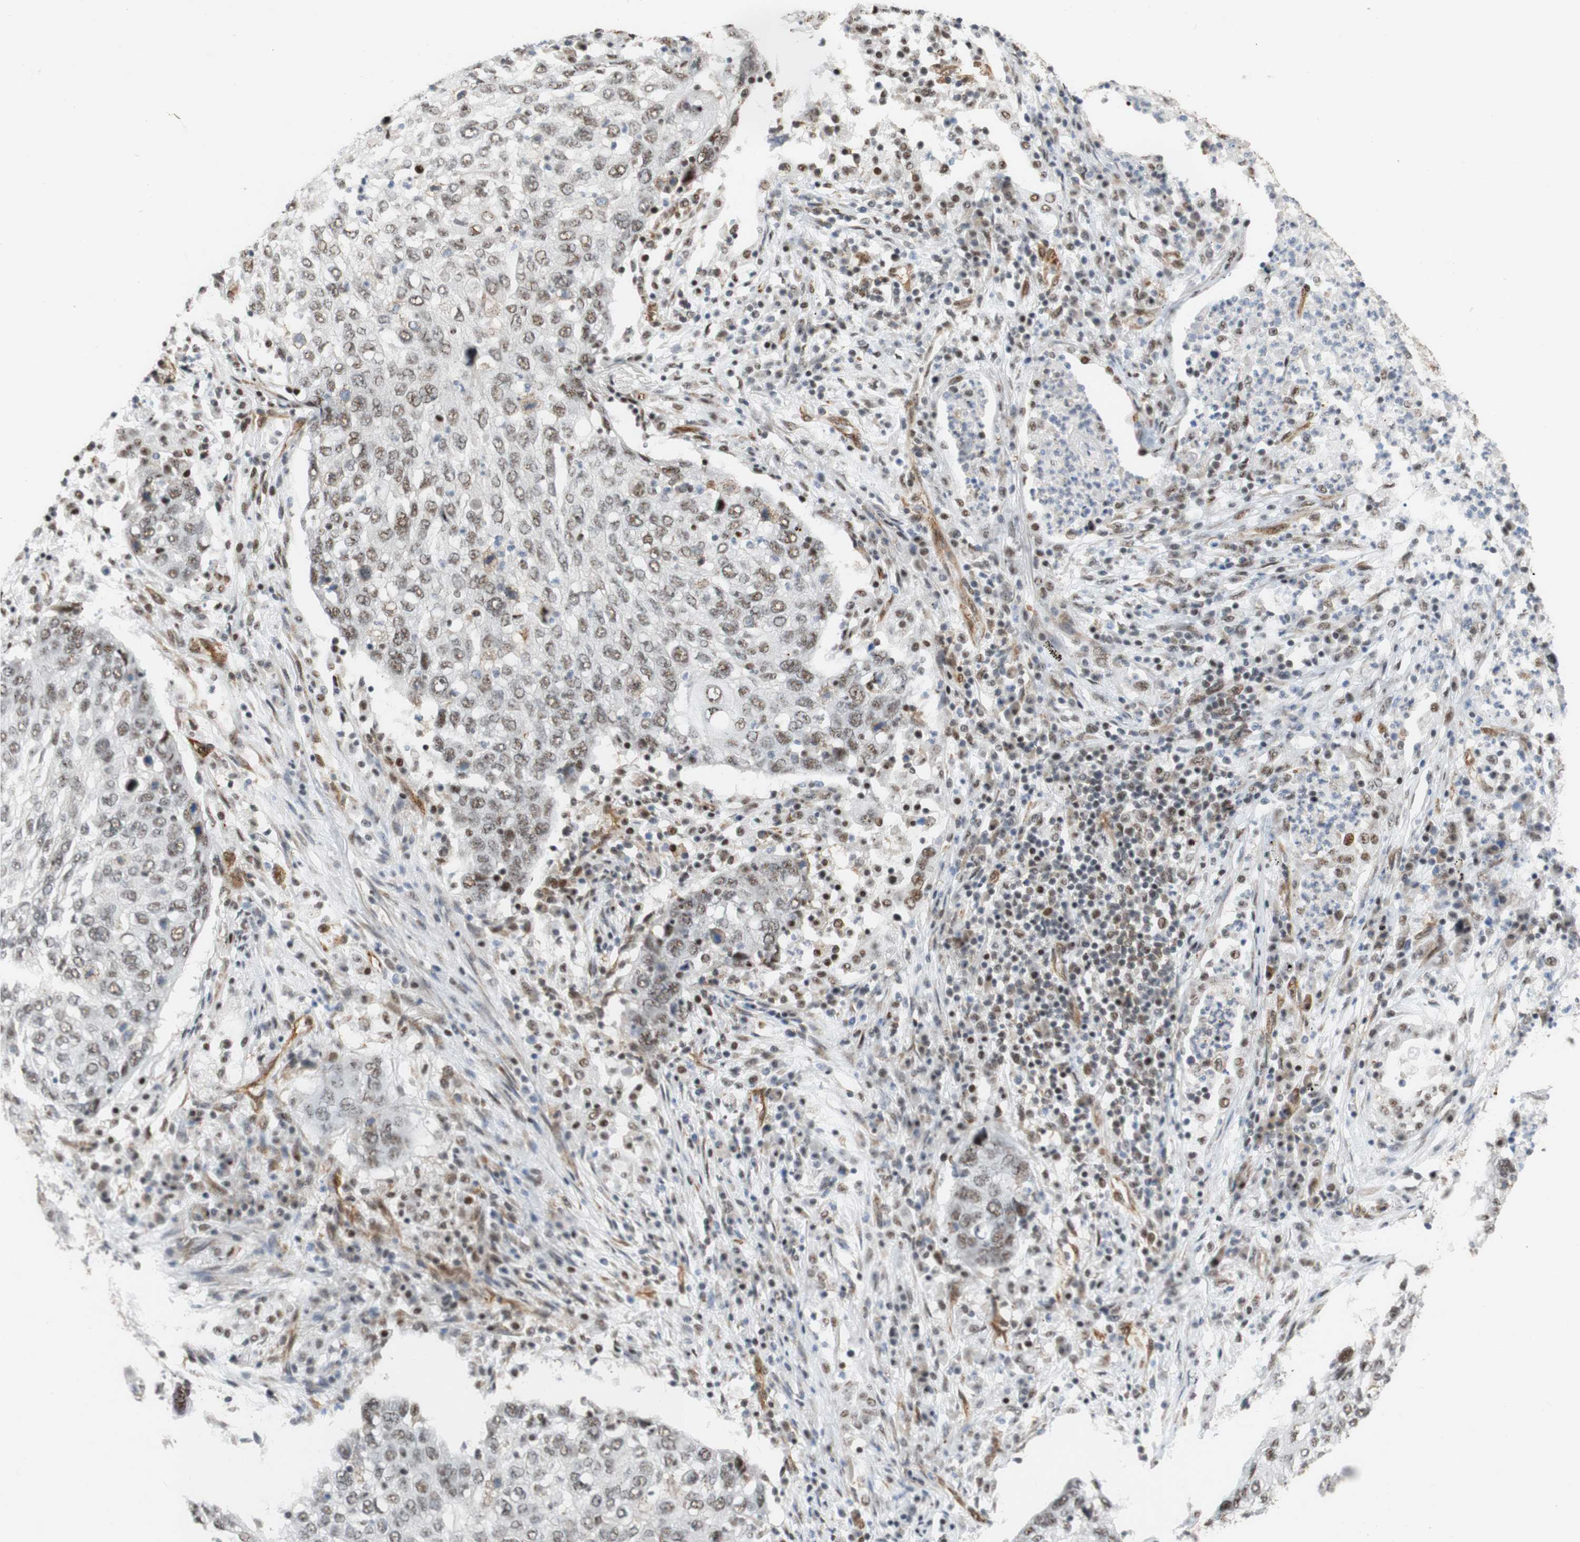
{"staining": {"intensity": "weak", "quantity": ">75%", "location": "nuclear"}, "tissue": "lung cancer", "cell_type": "Tumor cells", "image_type": "cancer", "snomed": [{"axis": "morphology", "description": "Squamous cell carcinoma, NOS"}, {"axis": "topography", "description": "Lung"}], "caption": "About >75% of tumor cells in human lung cancer (squamous cell carcinoma) display weak nuclear protein positivity as visualized by brown immunohistochemical staining.", "gene": "SAP18", "patient": {"sex": "female", "age": 63}}